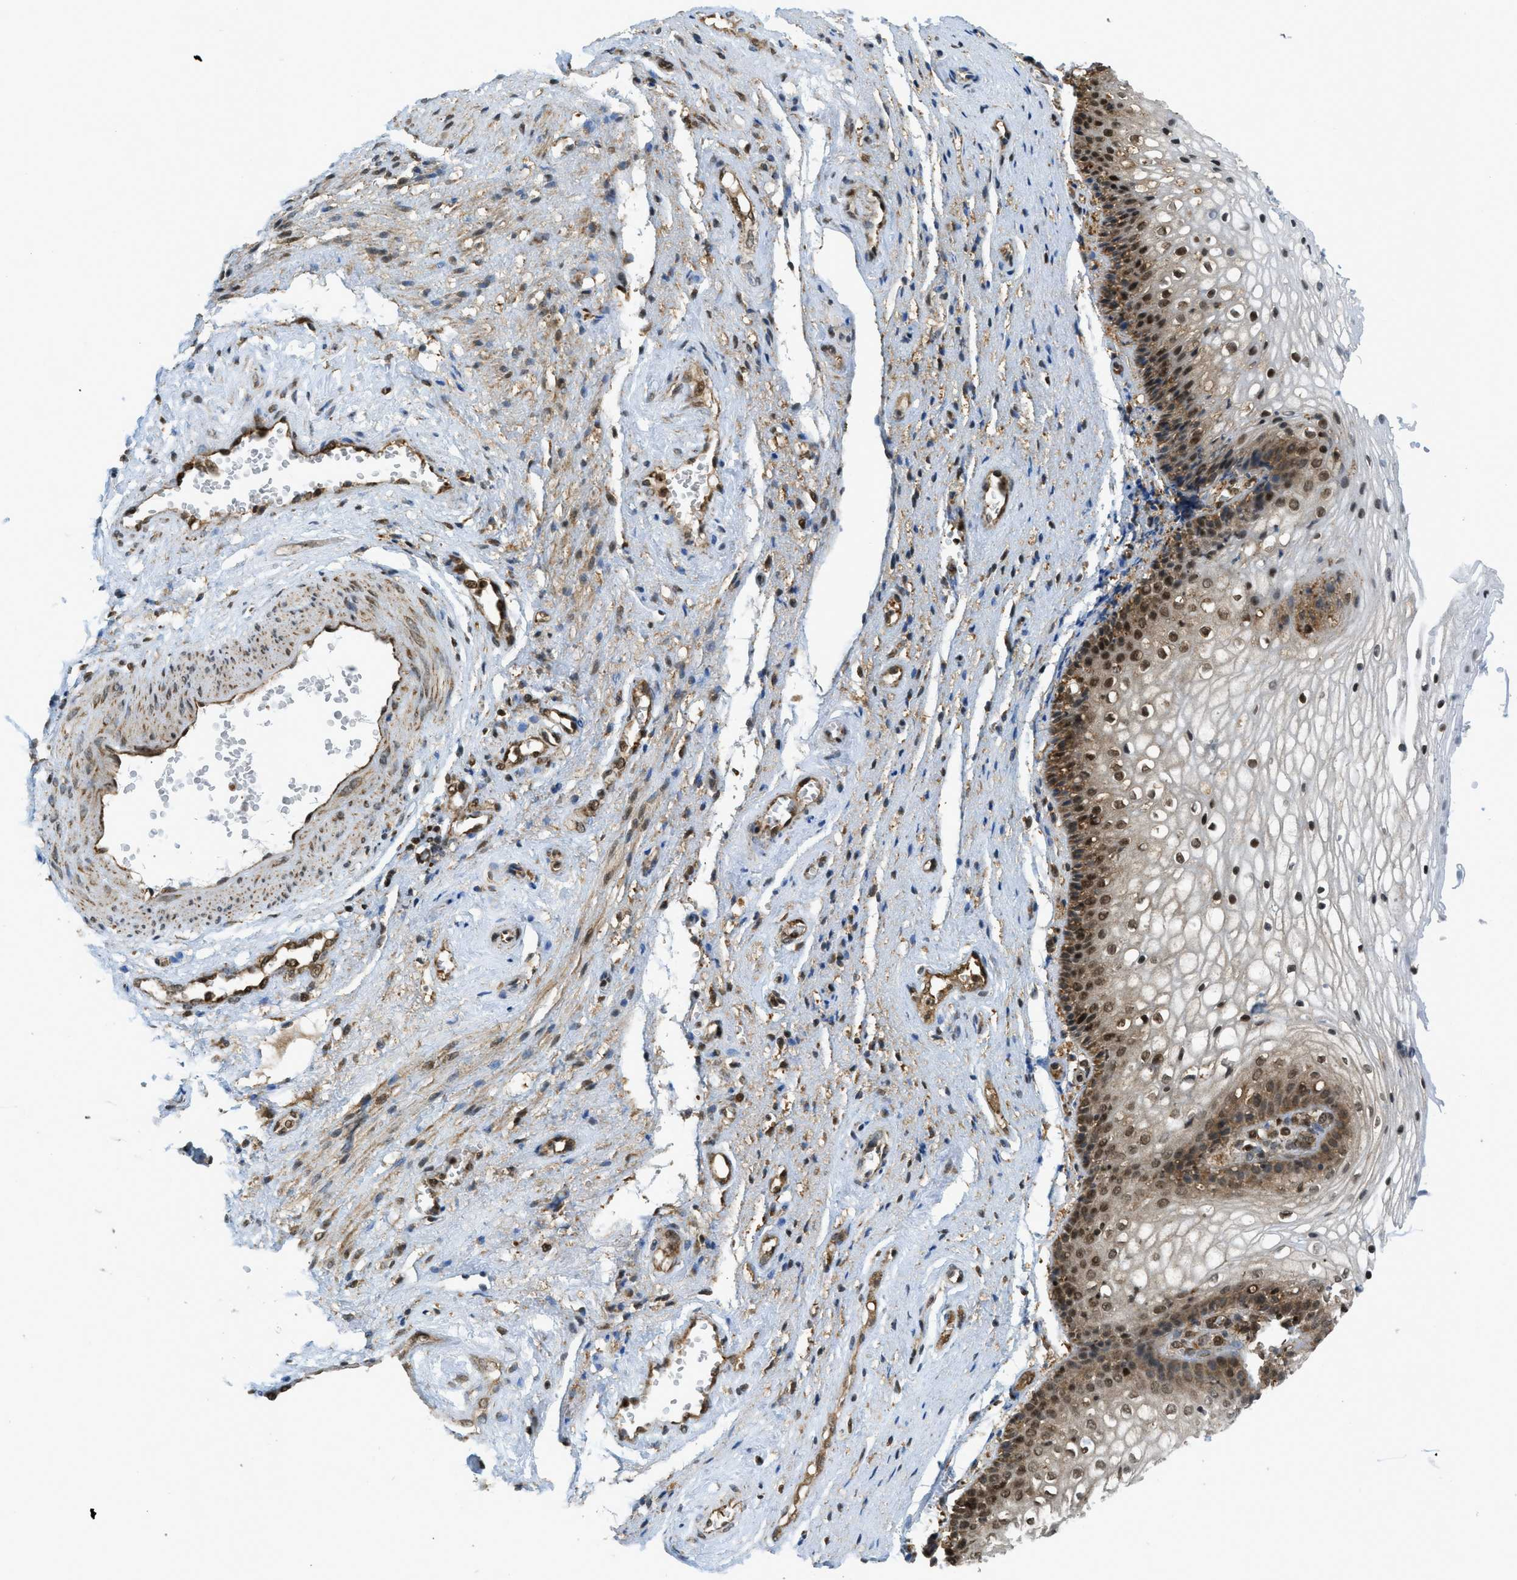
{"staining": {"intensity": "strong", "quantity": ">75%", "location": "cytoplasmic/membranous,nuclear"}, "tissue": "vagina", "cell_type": "Squamous epithelial cells", "image_type": "normal", "snomed": [{"axis": "morphology", "description": "Normal tissue, NOS"}, {"axis": "topography", "description": "Vagina"}], "caption": "Vagina stained with DAB immunohistochemistry (IHC) displays high levels of strong cytoplasmic/membranous,nuclear expression in approximately >75% of squamous epithelial cells. (DAB (3,3'-diaminobenzidine) IHC, brown staining for protein, blue staining for nuclei).", "gene": "TNPO1", "patient": {"sex": "female", "age": 34}}